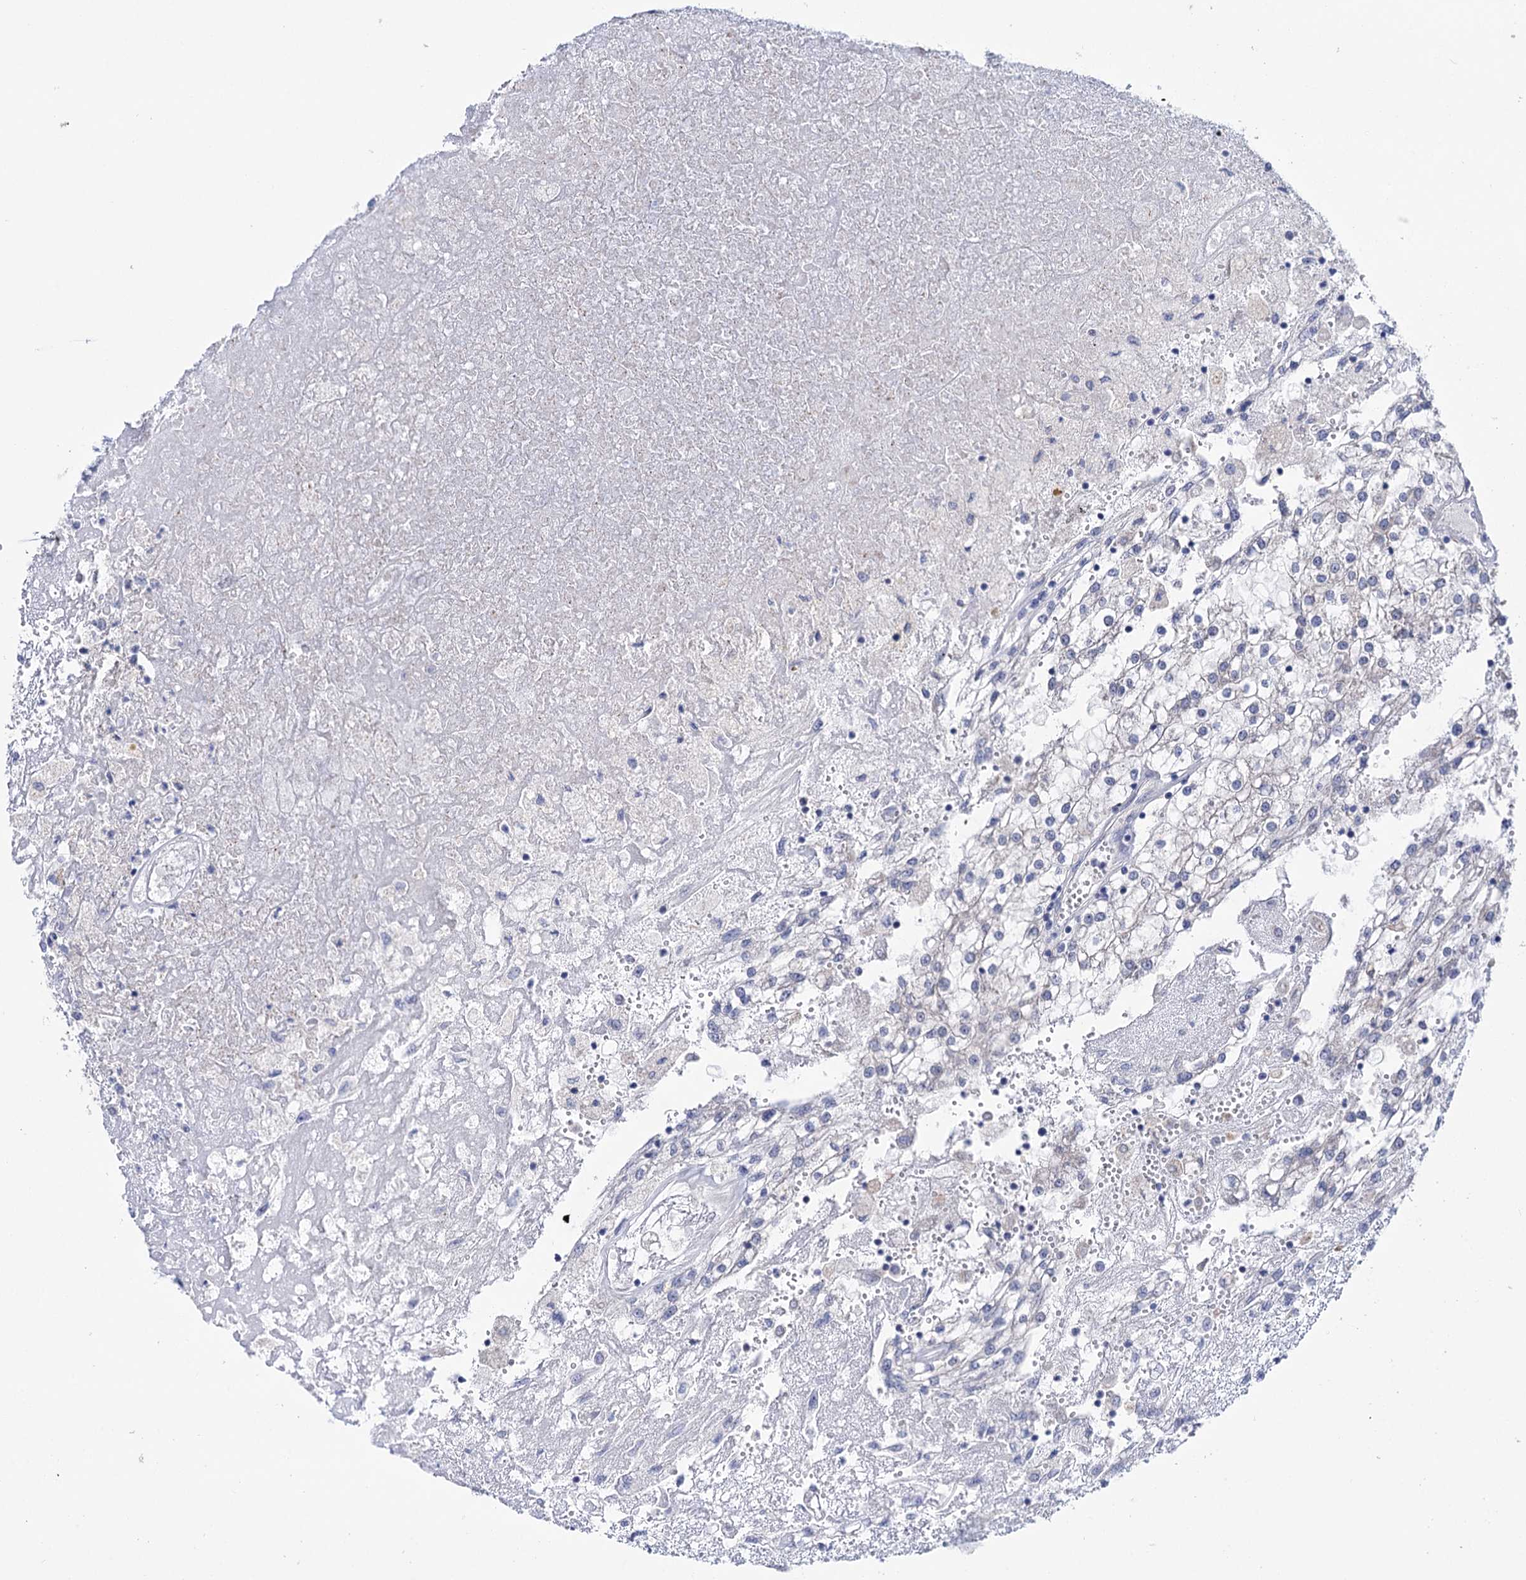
{"staining": {"intensity": "negative", "quantity": "none", "location": "none"}, "tissue": "renal cancer", "cell_type": "Tumor cells", "image_type": "cancer", "snomed": [{"axis": "morphology", "description": "Adenocarcinoma, NOS"}, {"axis": "topography", "description": "Kidney"}], "caption": "Immunohistochemical staining of human renal adenocarcinoma reveals no significant staining in tumor cells.", "gene": "SUCLA2", "patient": {"sex": "female", "age": 52}}